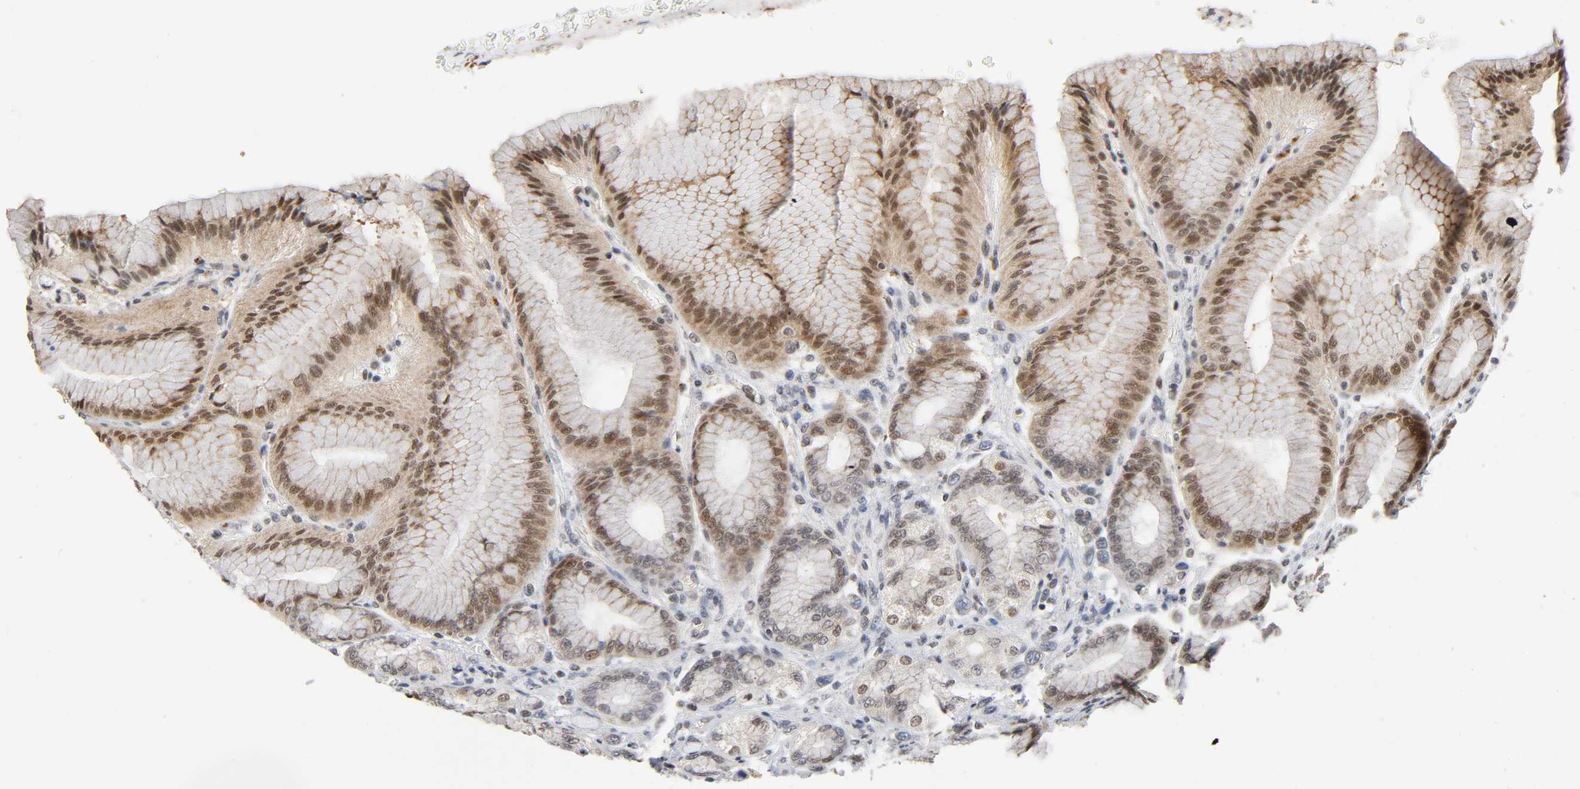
{"staining": {"intensity": "moderate", "quantity": ">75%", "location": "cytoplasmic/membranous,nuclear"}, "tissue": "stomach", "cell_type": "Glandular cells", "image_type": "normal", "snomed": [{"axis": "morphology", "description": "Normal tissue, NOS"}, {"axis": "morphology", "description": "Adenocarcinoma, NOS"}, {"axis": "topography", "description": "Stomach"}, {"axis": "topography", "description": "Stomach, lower"}], "caption": "High-power microscopy captured an immunohistochemistry (IHC) histopathology image of normal stomach, revealing moderate cytoplasmic/membranous,nuclear positivity in about >75% of glandular cells.", "gene": "KAT2B", "patient": {"sex": "female", "age": 65}}